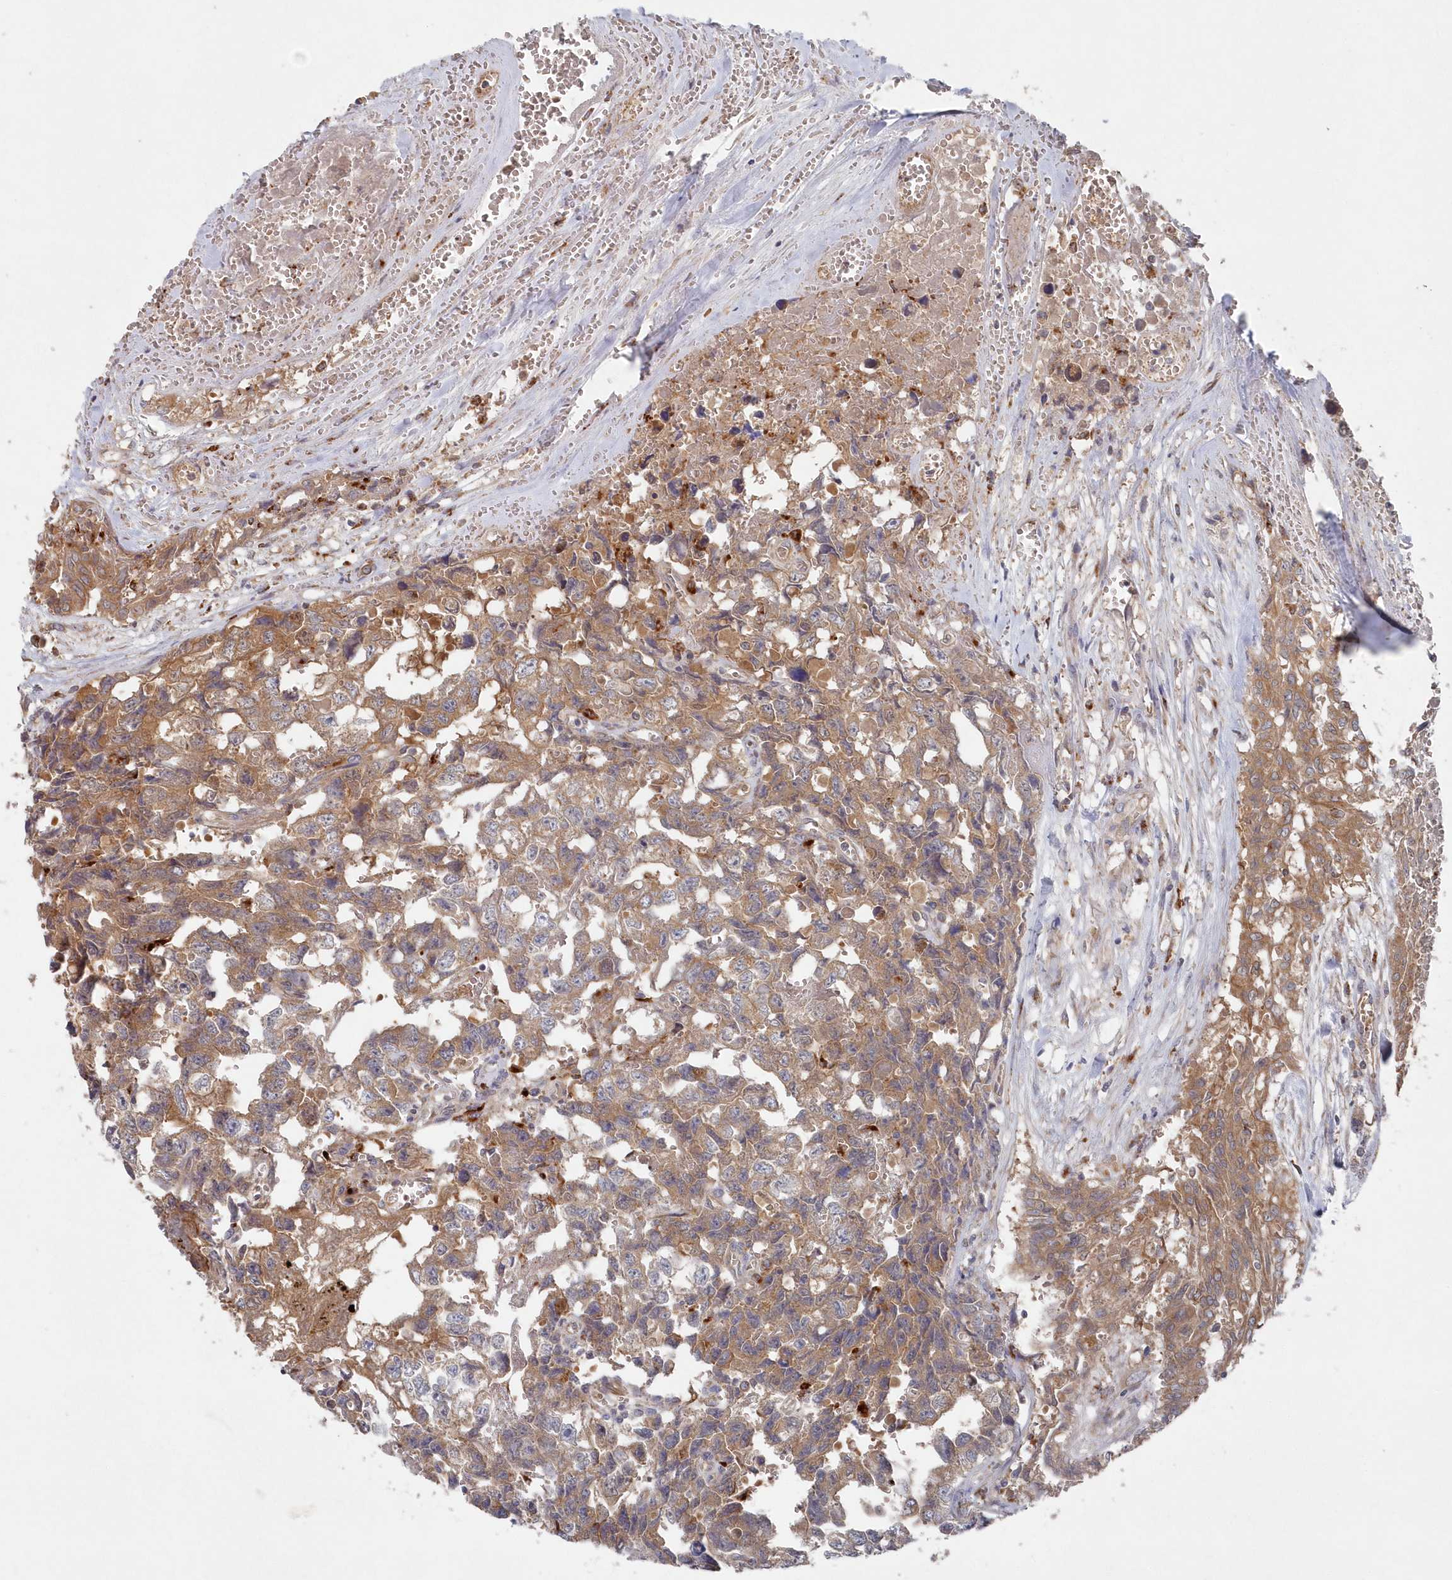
{"staining": {"intensity": "moderate", "quantity": ">75%", "location": "cytoplasmic/membranous"}, "tissue": "testis cancer", "cell_type": "Tumor cells", "image_type": "cancer", "snomed": [{"axis": "morphology", "description": "Carcinoma, Embryonal, NOS"}, {"axis": "topography", "description": "Testis"}], "caption": "There is medium levels of moderate cytoplasmic/membranous staining in tumor cells of testis cancer (embryonal carcinoma), as demonstrated by immunohistochemical staining (brown color).", "gene": "ASNSD1", "patient": {"sex": "male", "age": 31}}